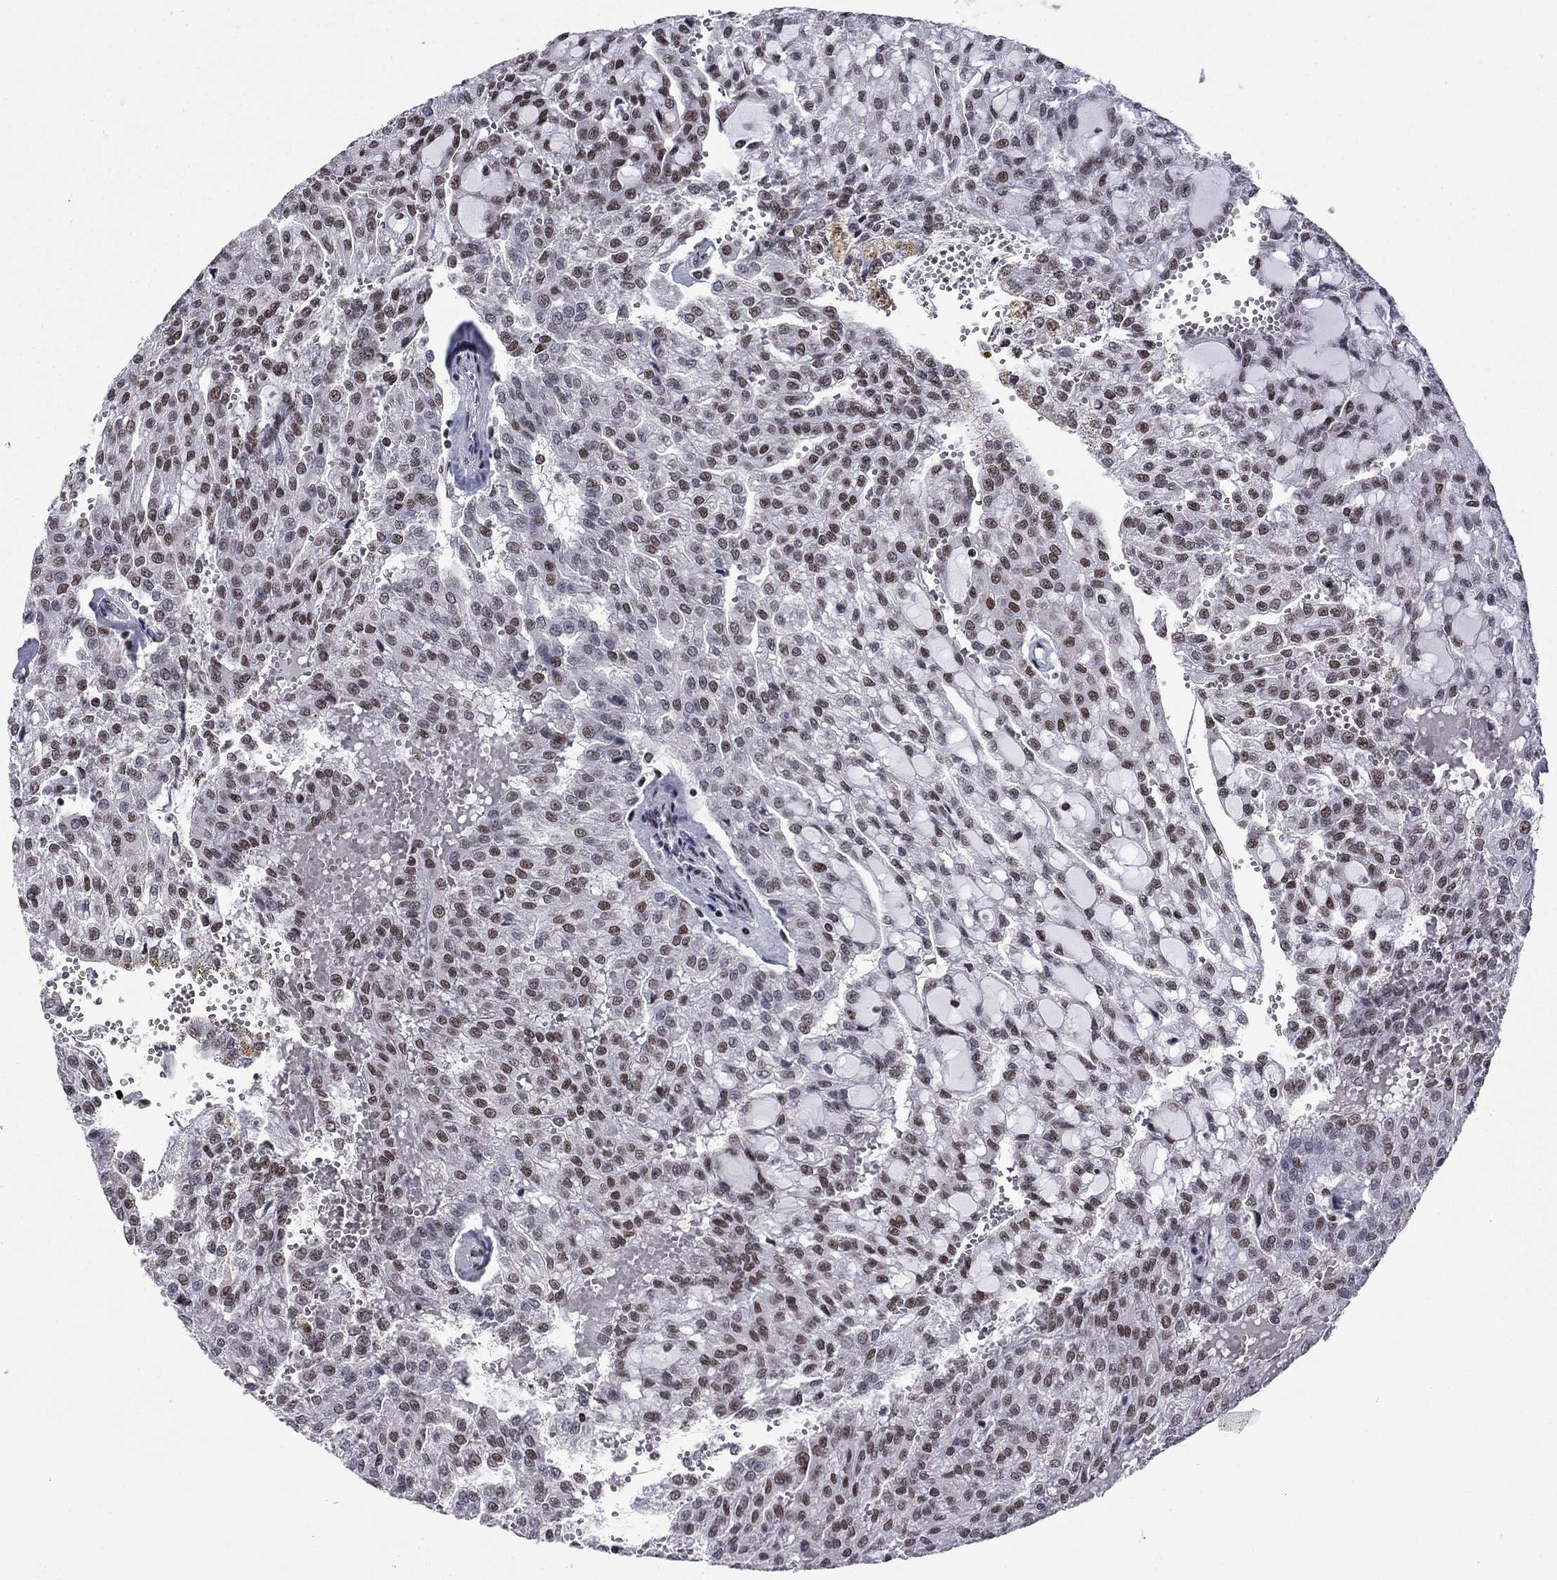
{"staining": {"intensity": "moderate", "quantity": ">75%", "location": "nuclear"}, "tissue": "renal cancer", "cell_type": "Tumor cells", "image_type": "cancer", "snomed": [{"axis": "morphology", "description": "Adenocarcinoma, NOS"}, {"axis": "topography", "description": "Kidney"}], "caption": "A brown stain highlights moderate nuclear staining of a protein in adenocarcinoma (renal) tumor cells. (DAB (3,3'-diaminobenzidine) = brown stain, brightfield microscopy at high magnification).", "gene": "ETV5", "patient": {"sex": "male", "age": 63}}